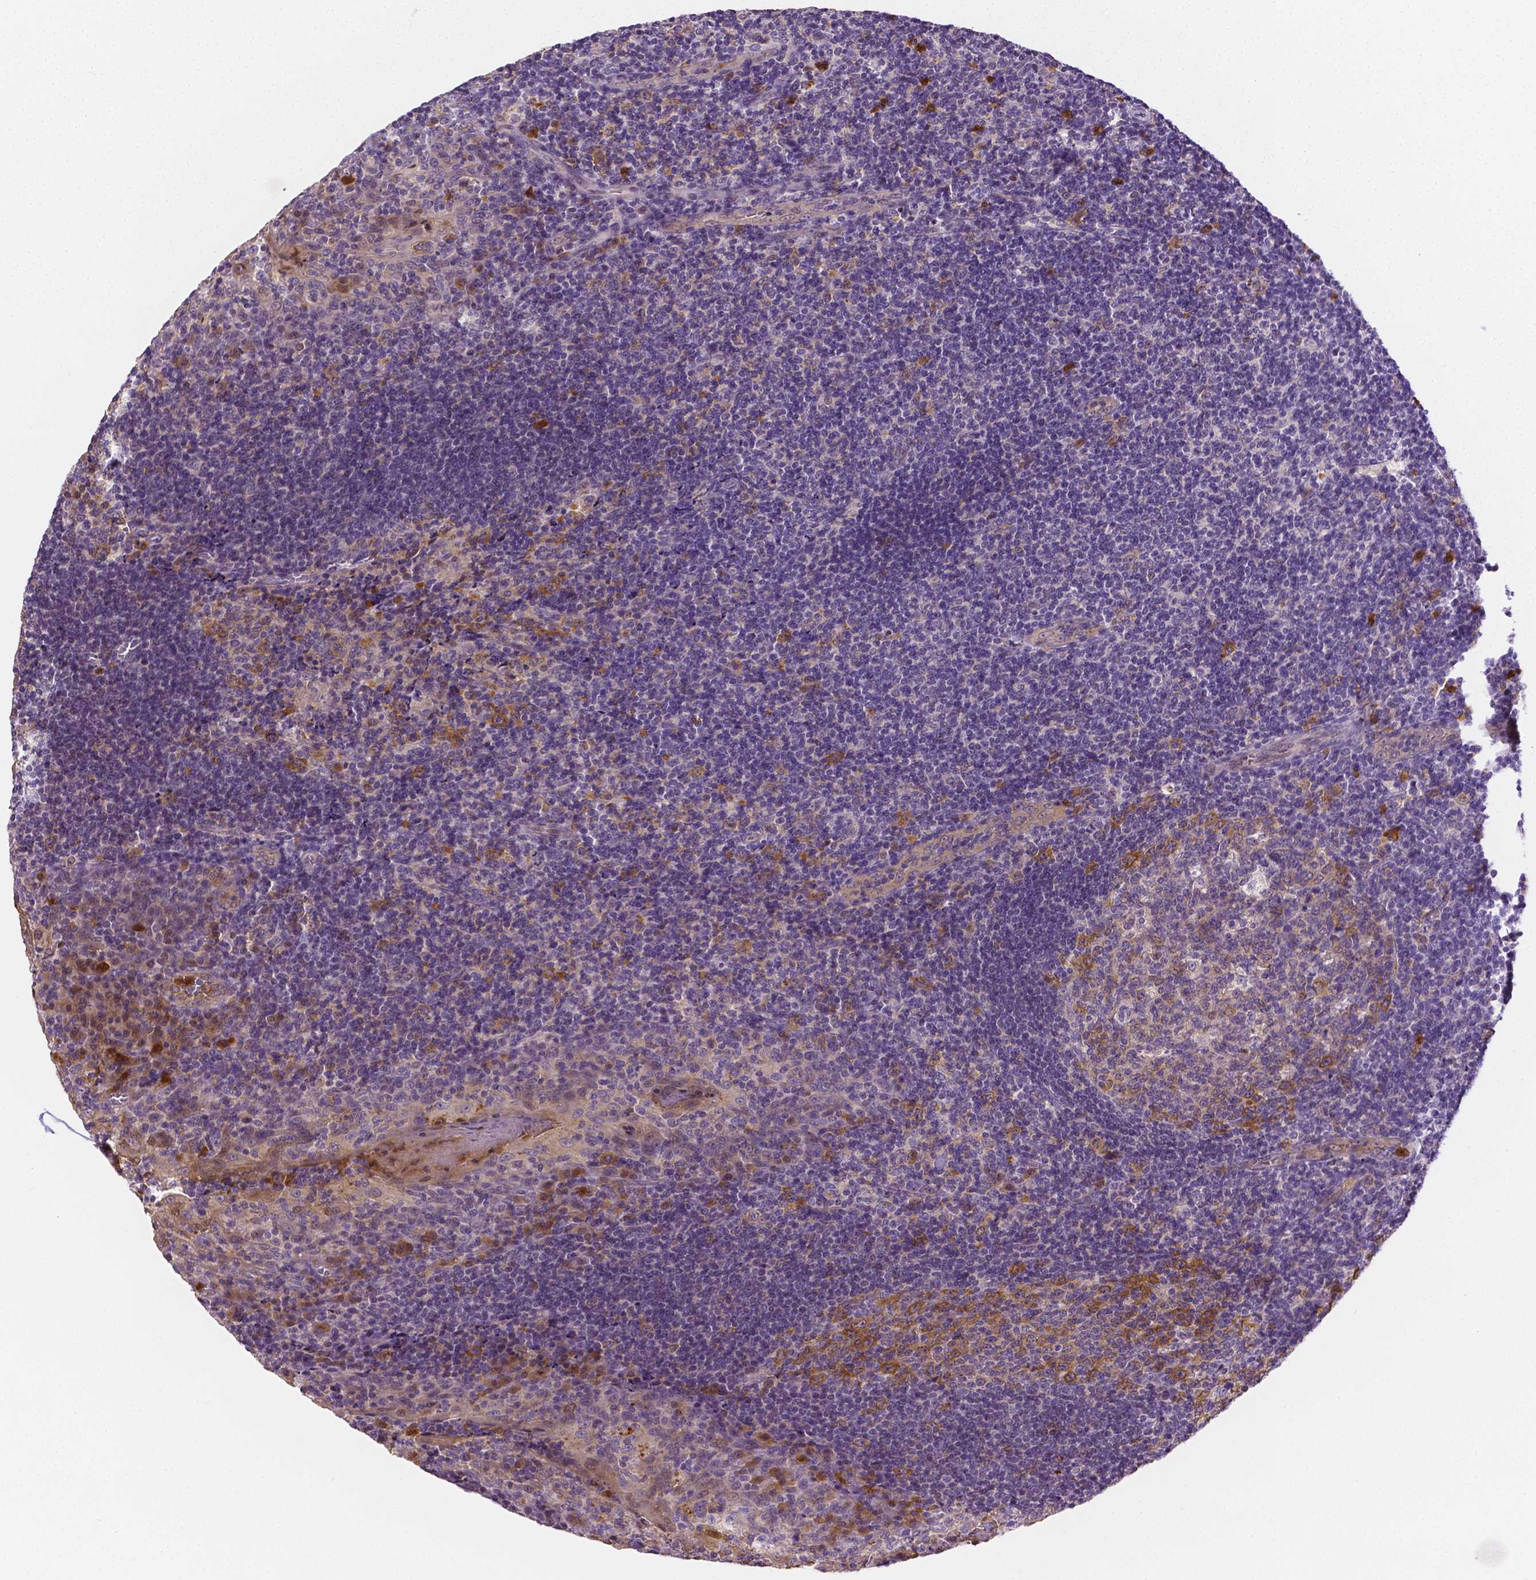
{"staining": {"intensity": "moderate", "quantity": "<25%", "location": "cytoplasmic/membranous"}, "tissue": "tonsil", "cell_type": "Germinal center cells", "image_type": "normal", "snomed": [{"axis": "morphology", "description": "Normal tissue, NOS"}, {"axis": "topography", "description": "Tonsil"}], "caption": "Immunohistochemistry (IHC) micrograph of normal tonsil: human tonsil stained using IHC reveals low levels of moderate protein expression localized specifically in the cytoplasmic/membranous of germinal center cells, appearing as a cytoplasmic/membranous brown color.", "gene": "ZNRD2", "patient": {"sex": "male", "age": 17}}